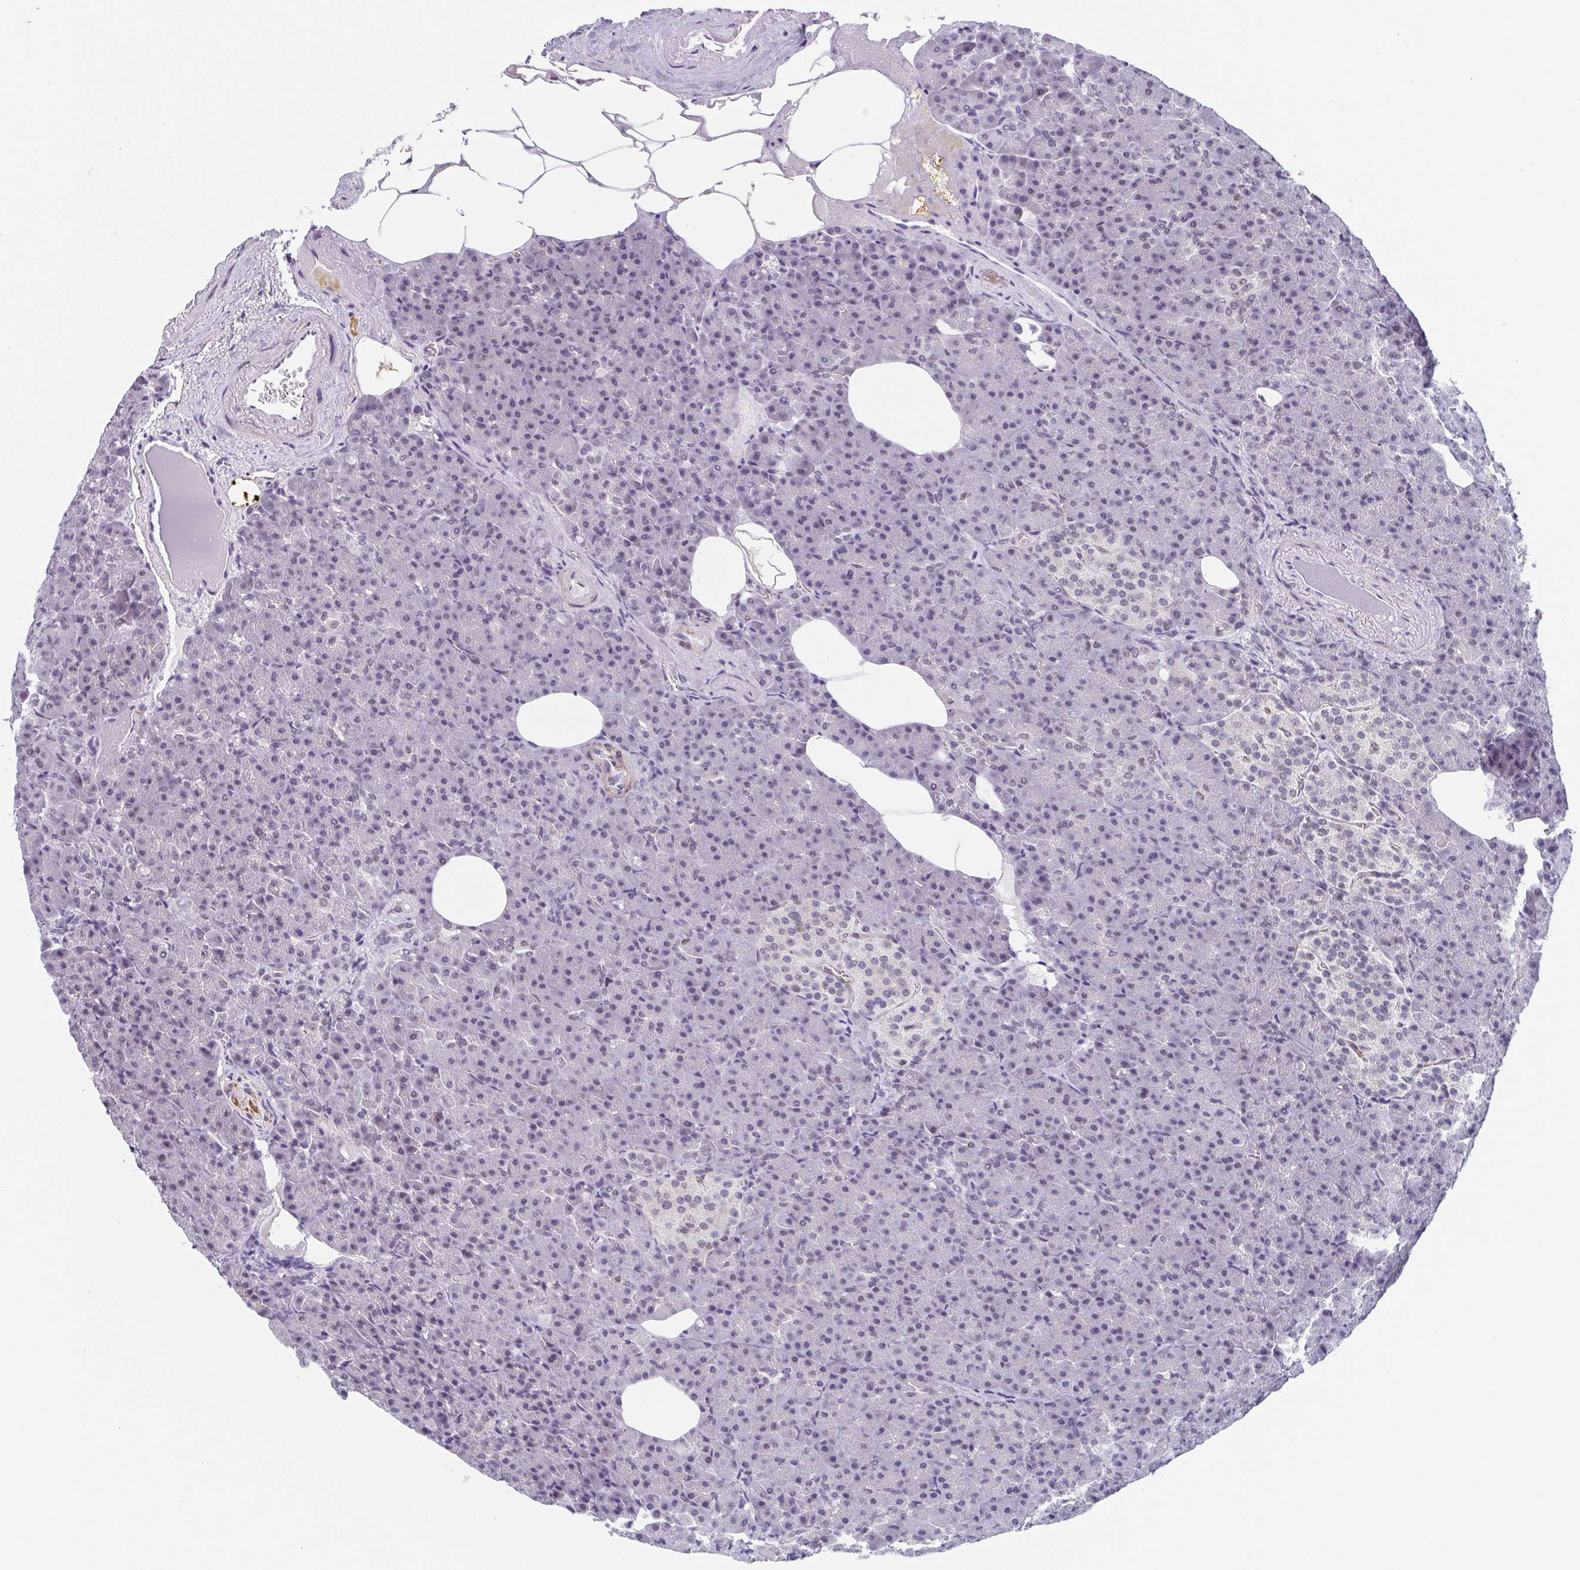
{"staining": {"intensity": "negative", "quantity": "none", "location": "none"}, "tissue": "pancreas", "cell_type": "Exocrine glandular cells", "image_type": "normal", "snomed": [{"axis": "morphology", "description": "Normal tissue, NOS"}, {"axis": "topography", "description": "Pancreas"}], "caption": "IHC of normal human pancreas displays no staining in exocrine glandular cells.", "gene": "TMEM92", "patient": {"sex": "female", "age": 74}}